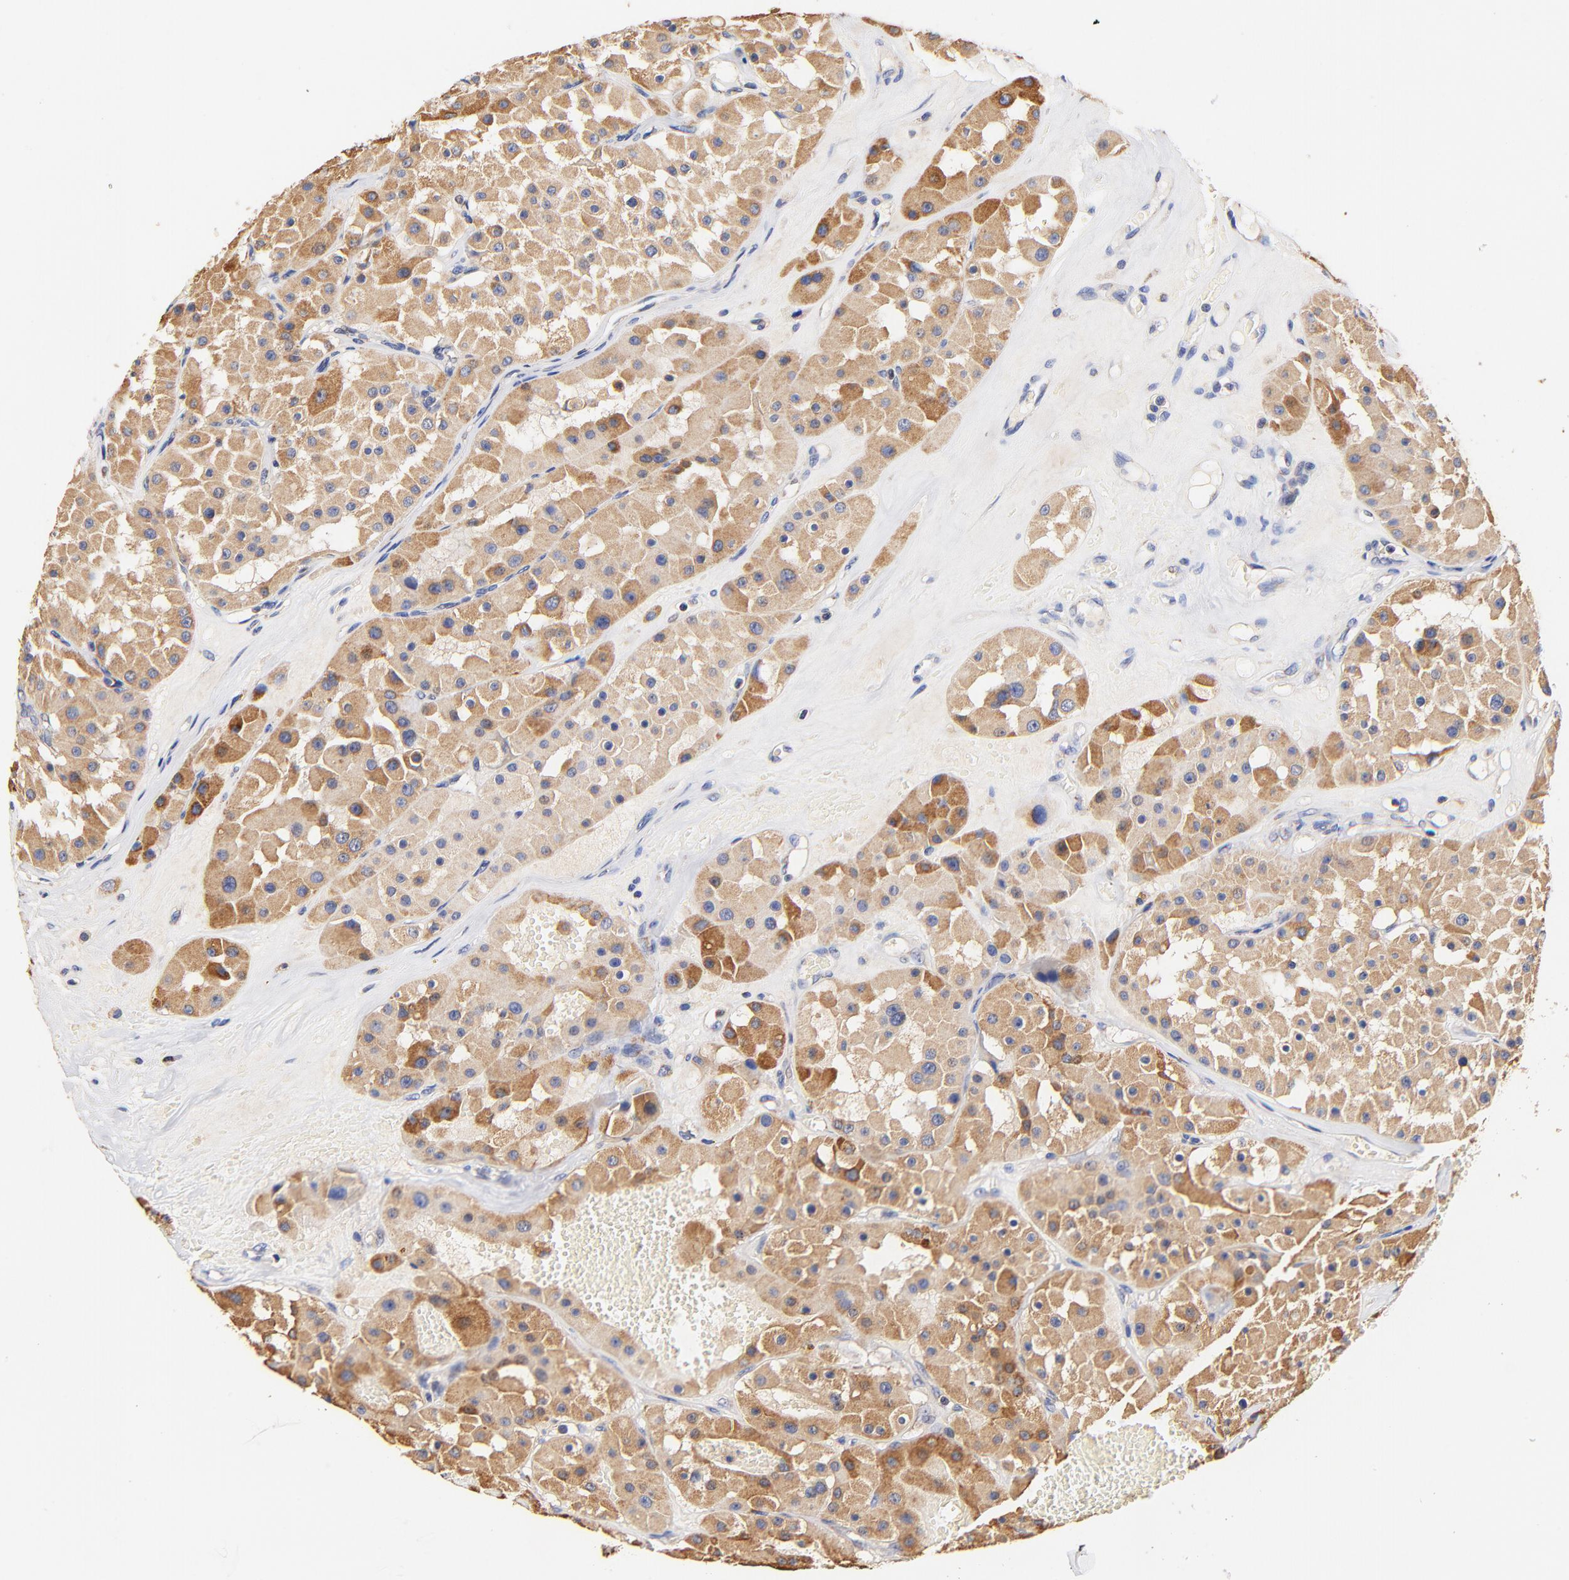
{"staining": {"intensity": "moderate", "quantity": ">75%", "location": "cytoplasmic/membranous"}, "tissue": "renal cancer", "cell_type": "Tumor cells", "image_type": "cancer", "snomed": [{"axis": "morphology", "description": "Adenocarcinoma, uncertain malignant potential"}, {"axis": "topography", "description": "Kidney"}], "caption": "Adenocarcinoma,  uncertain malignant potential (renal) stained with IHC demonstrates moderate cytoplasmic/membranous positivity in about >75% of tumor cells.", "gene": "ATP5F1D", "patient": {"sex": "male", "age": 63}}